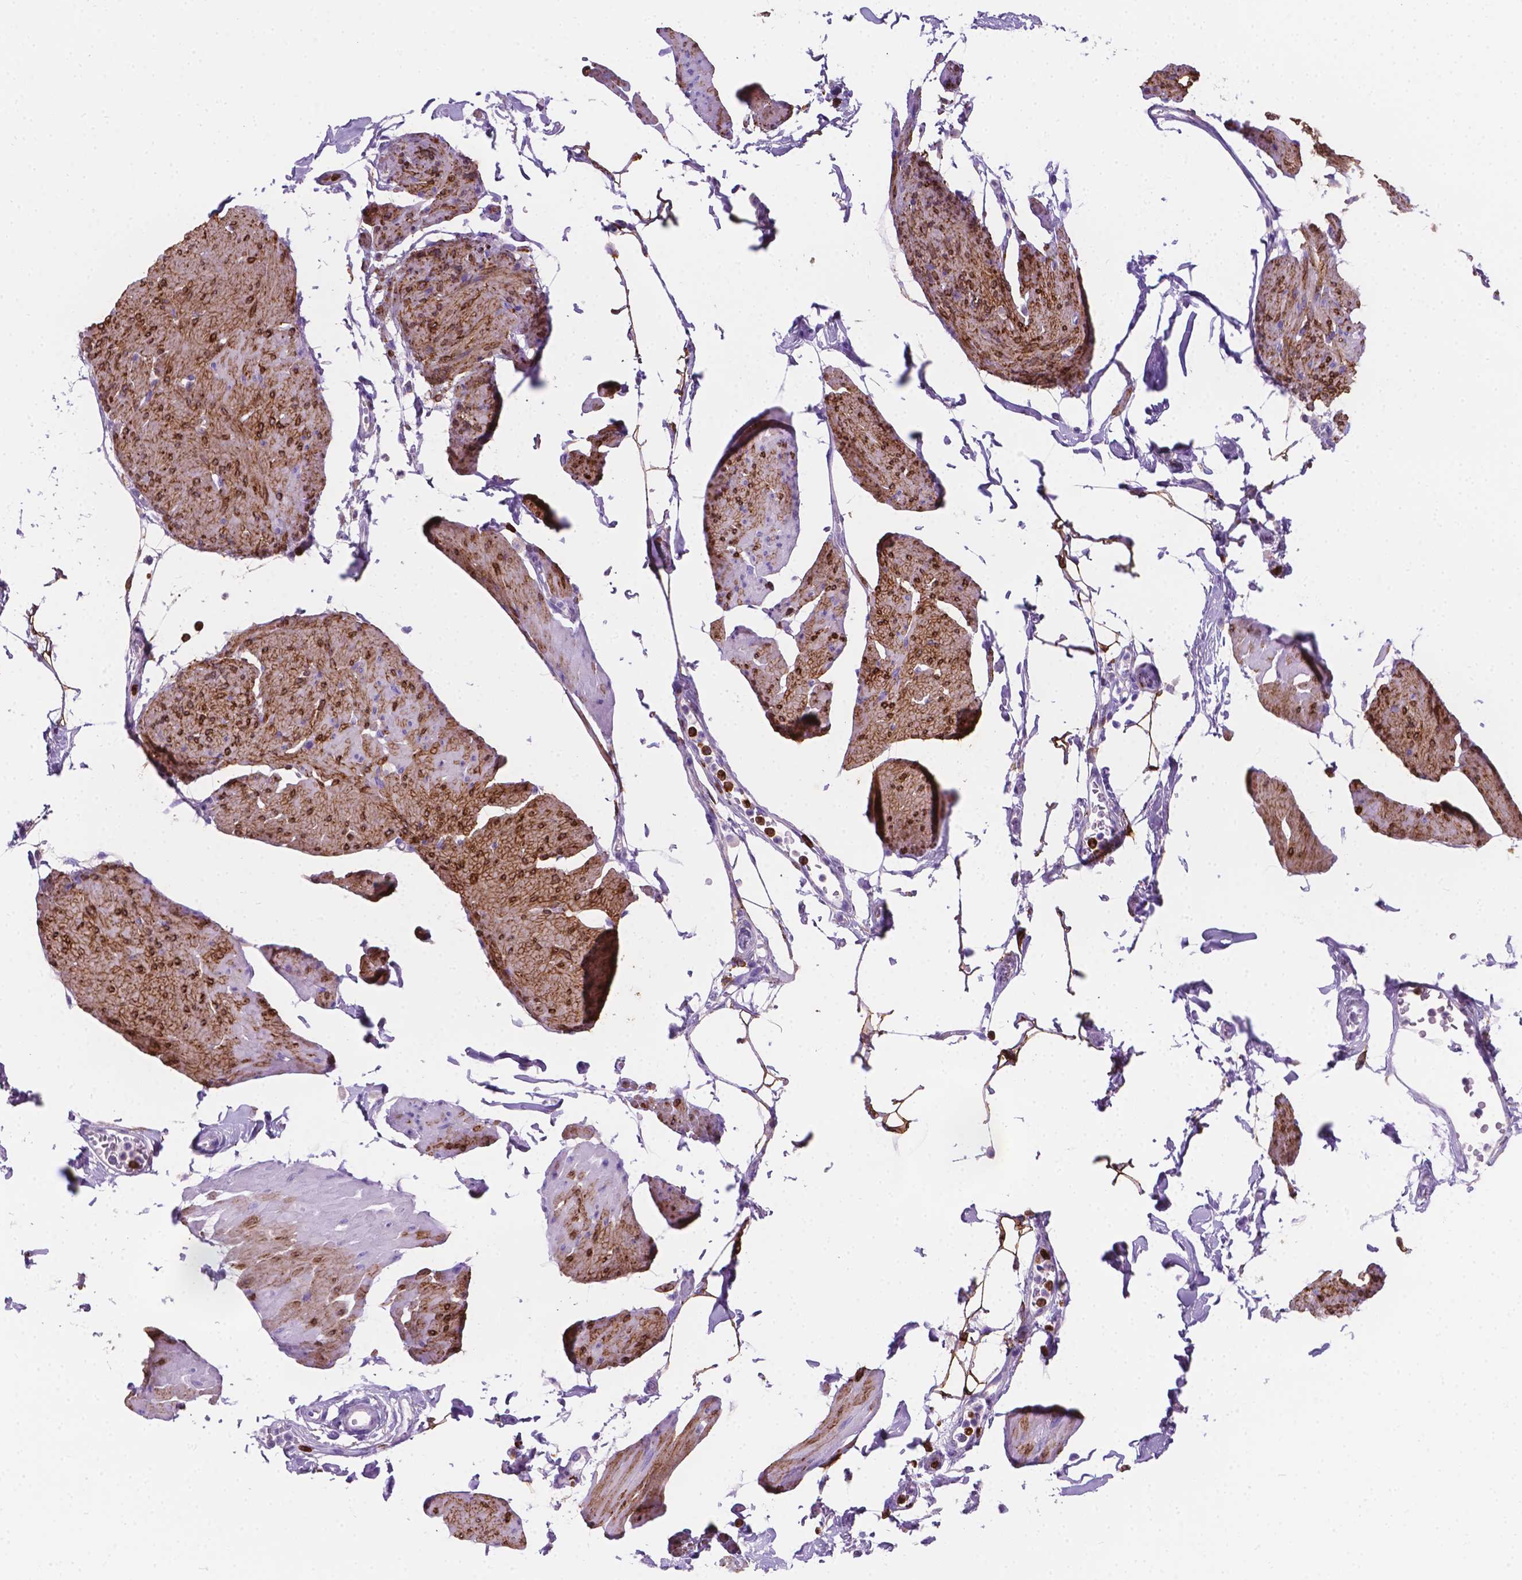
{"staining": {"intensity": "strong", "quantity": "25%-75%", "location": "cytoplasmic/membranous"}, "tissue": "smooth muscle", "cell_type": "Smooth muscle cells", "image_type": "normal", "snomed": [{"axis": "morphology", "description": "Normal tissue, NOS"}, {"axis": "topography", "description": "Adipose tissue"}, {"axis": "topography", "description": "Smooth muscle"}, {"axis": "topography", "description": "Peripheral nerve tissue"}], "caption": "The histopathology image displays staining of normal smooth muscle, revealing strong cytoplasmic/membranous protein expression (brown color) within smooth muscle cells. (IHC, brightfield microscopy, high magnification).", "gene": "MACF1", "patient": {"sex": "male", "age": 83}}